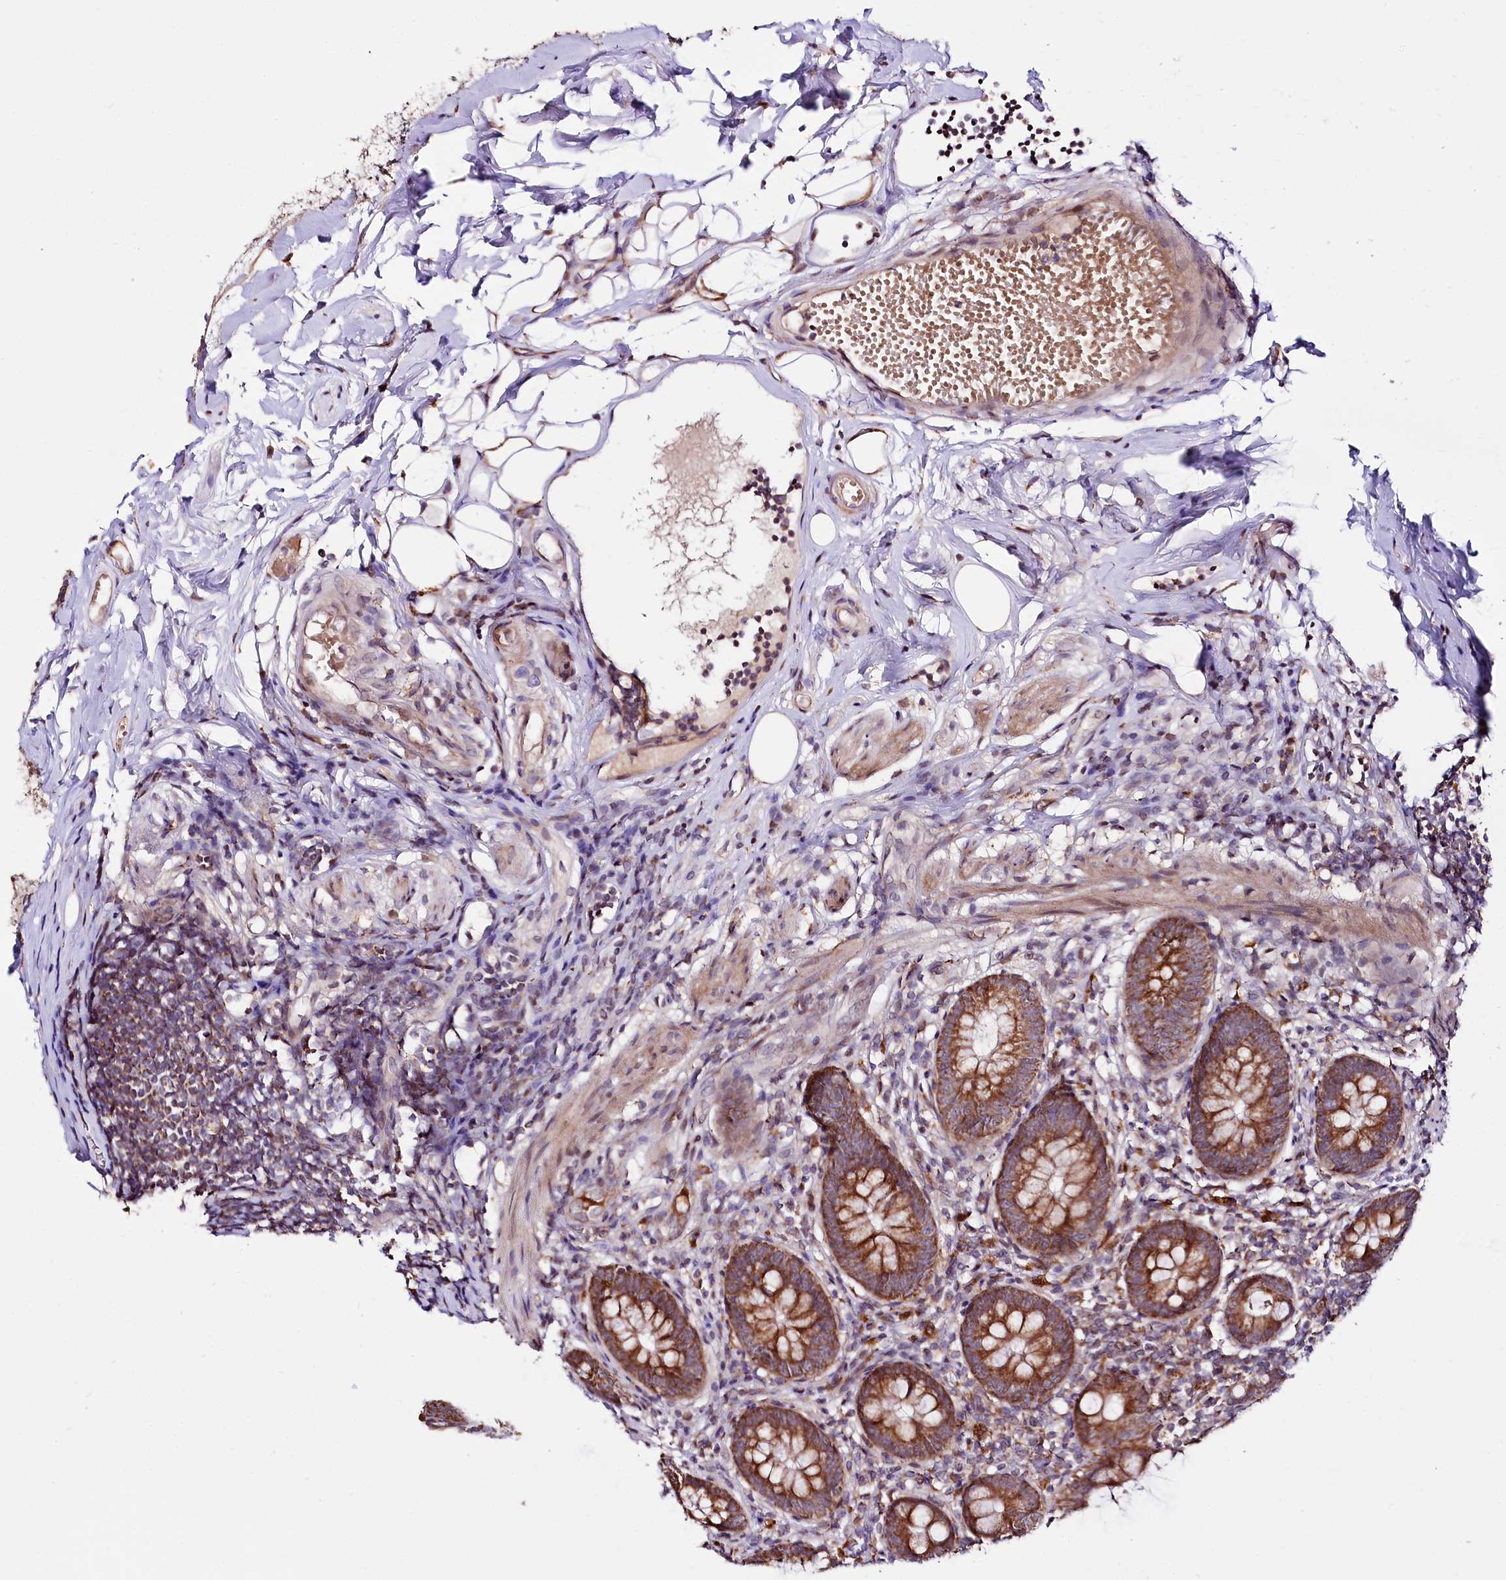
{"staining": {"intensity": "strong", "quantity": ">75%", "location": "cytoplasmic/membranous"}, "tissue": "appendix", "cell_type": "Glandular cells", "image_type": "normal", "snomed": [{"axis": "morphology", "description": "Normal tissue, NOS"}, {"axis": "topography", "description": "Appendix"}], "caption": "IHC photomicrograph of benign appendix stained for a protein (brown), which displays high levels of strong cytoplasmic/membranous staining in approximately >75% of glandular cells.", "gene": "ST7", "patient": {"sex": "female", "age": 62}}